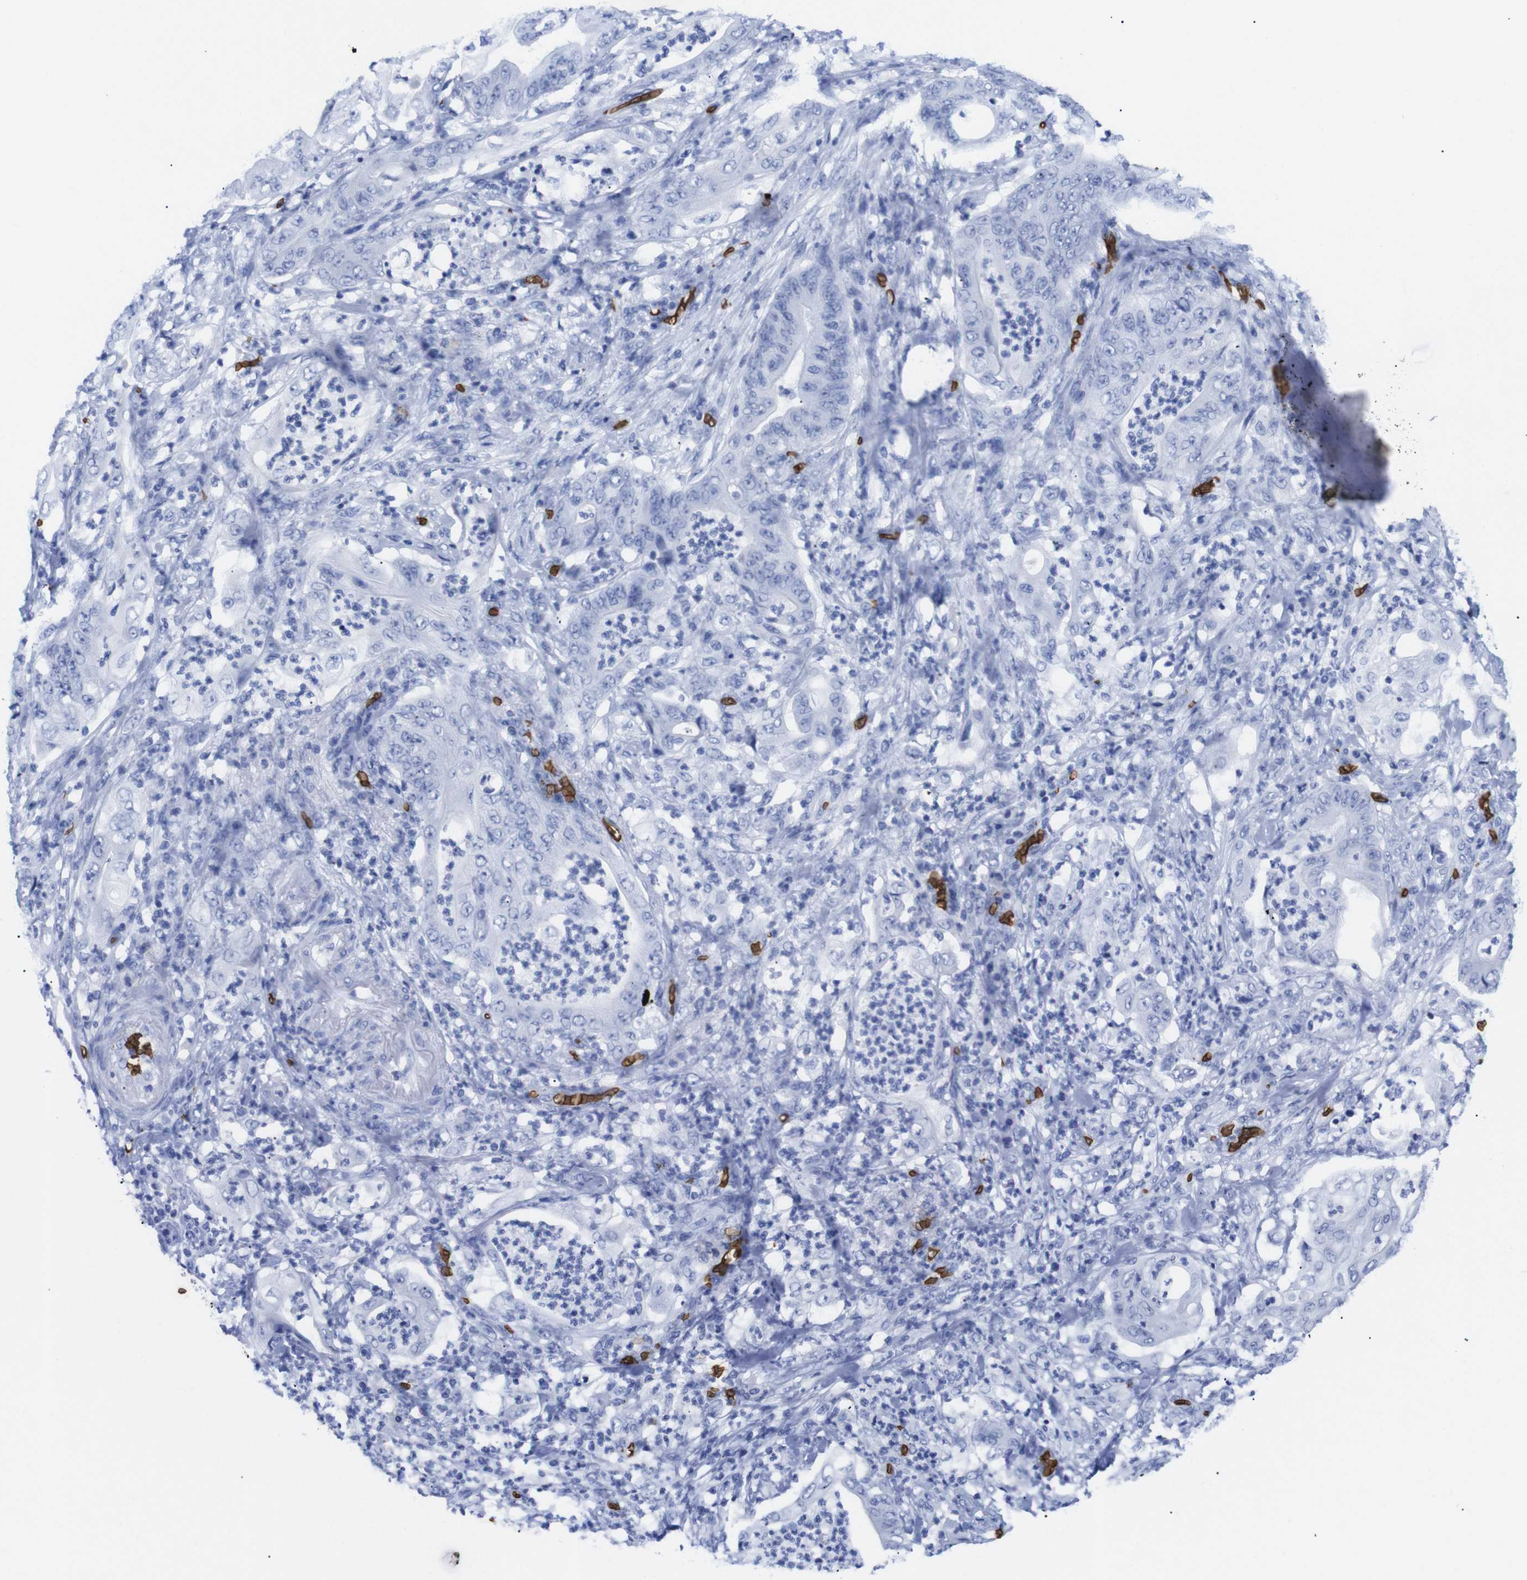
{"staining": {"intensity": "negative", "quantity": "none", "location": "none"}, "tissue": "stomach cancer", "cell_type": "Tumor cells", "image_type": "cancer", "snomed": [{"axis": "morphology", "description": "Adenocarcinoma, NOS"}, {"axis": "topography", "description": "Stomach"}], "caption": "DAB immunohistochemical staining of human stomach adenocarcinoma reveals no significant positivity in tumor cells.", "gene": "S1PR2", "patient": {"sex": "female", "age": 73}}